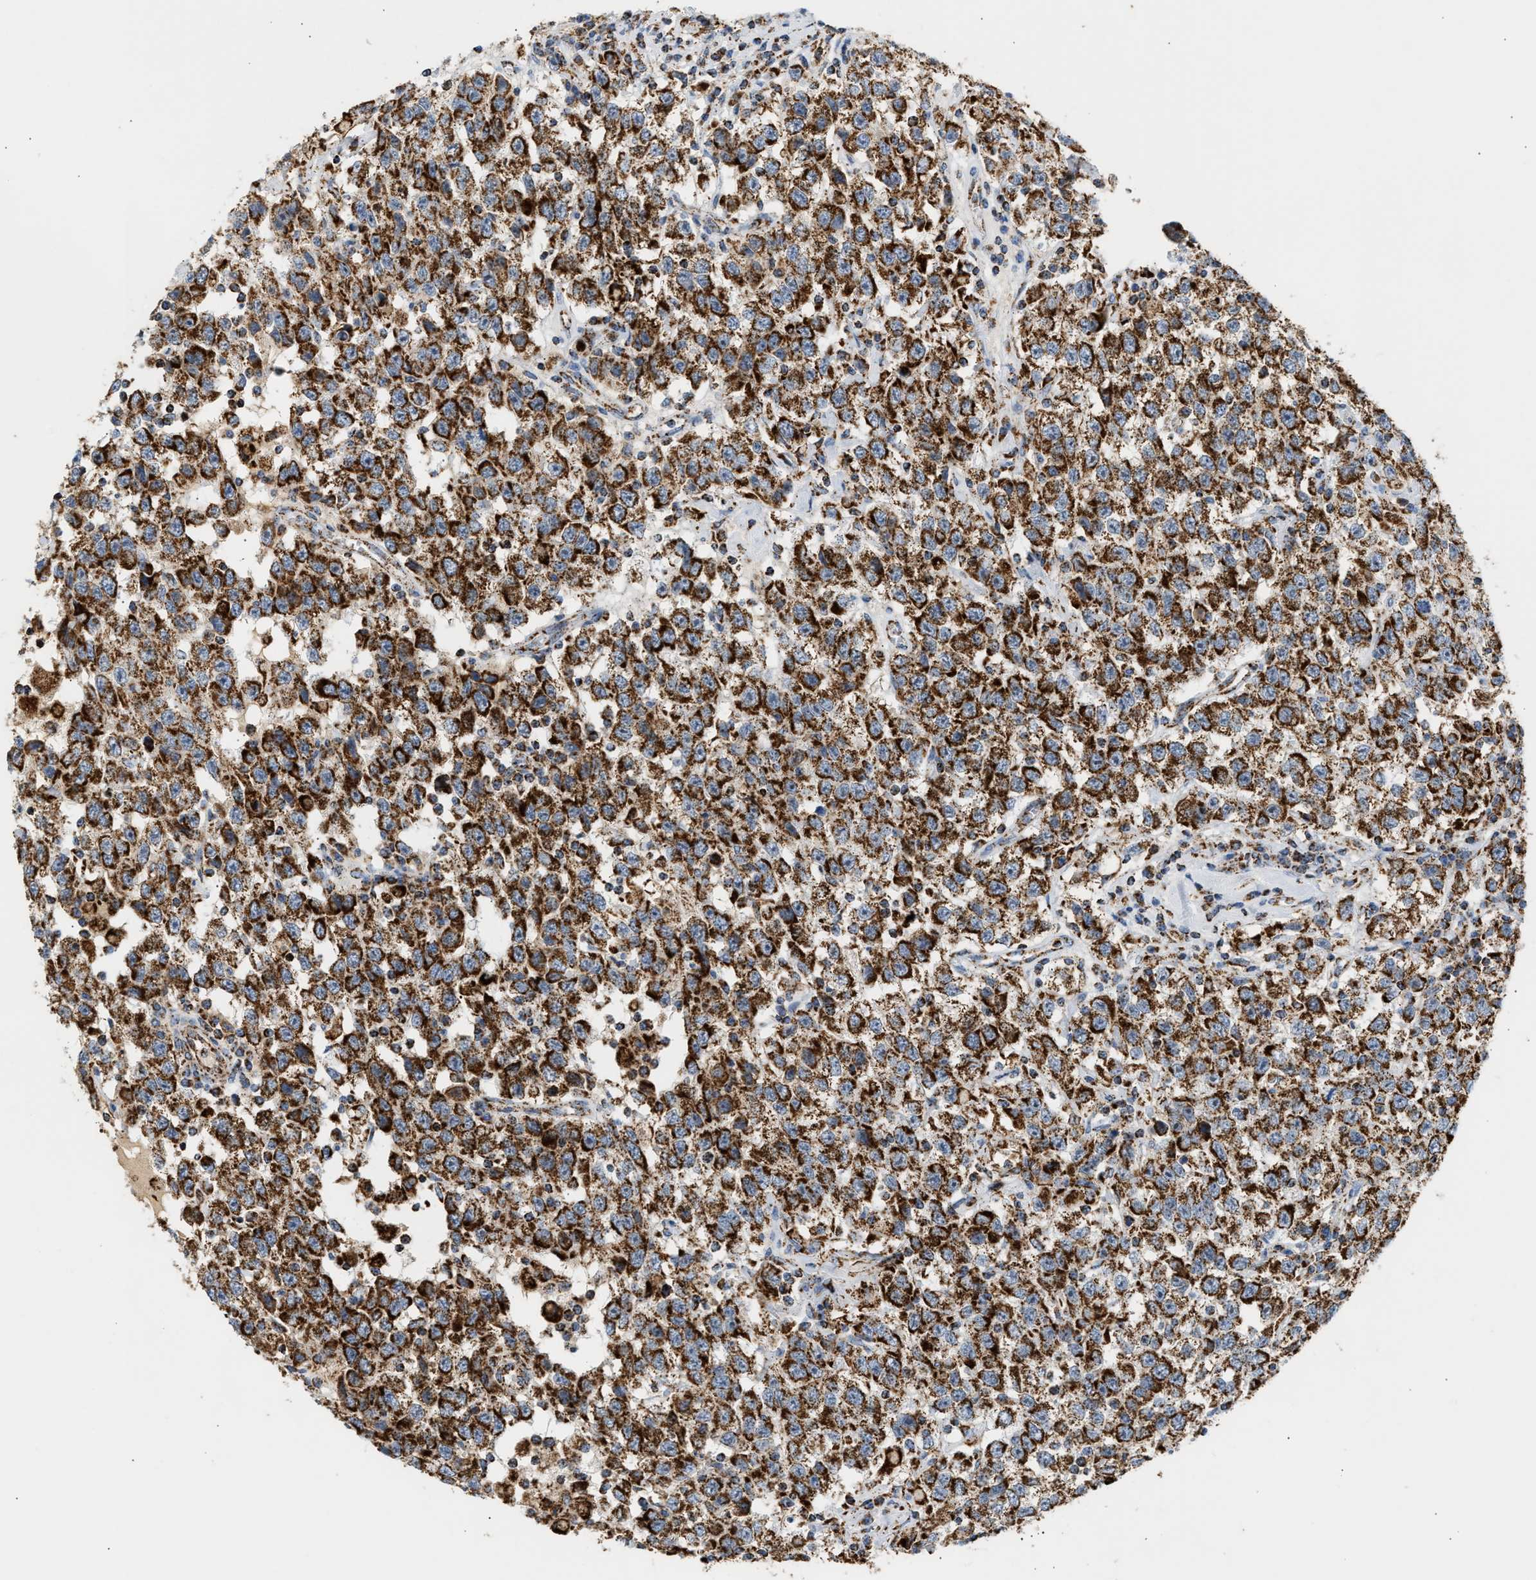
{"staining": {"intensity": "strong", "quantity": ">75%", "location": "cytoplasmic/membranous"}, "tissue": "testis cancer", "cell_type": "Tumor cells", "image_type": "cancer", "snomed": [{"axis": "morphology", "description": "Seminoma, NOS"}, {"axis": "topography", "description": "Testis"}], "caption": "IHC micrograph of testis cancer stained for a protein (brown), which reveals high levels of strong cytoplasmic/membranous staining in approximately >75% of tumor cells.", "gene": "OGDH", "patient": {"sex": "male", "age": 41}}